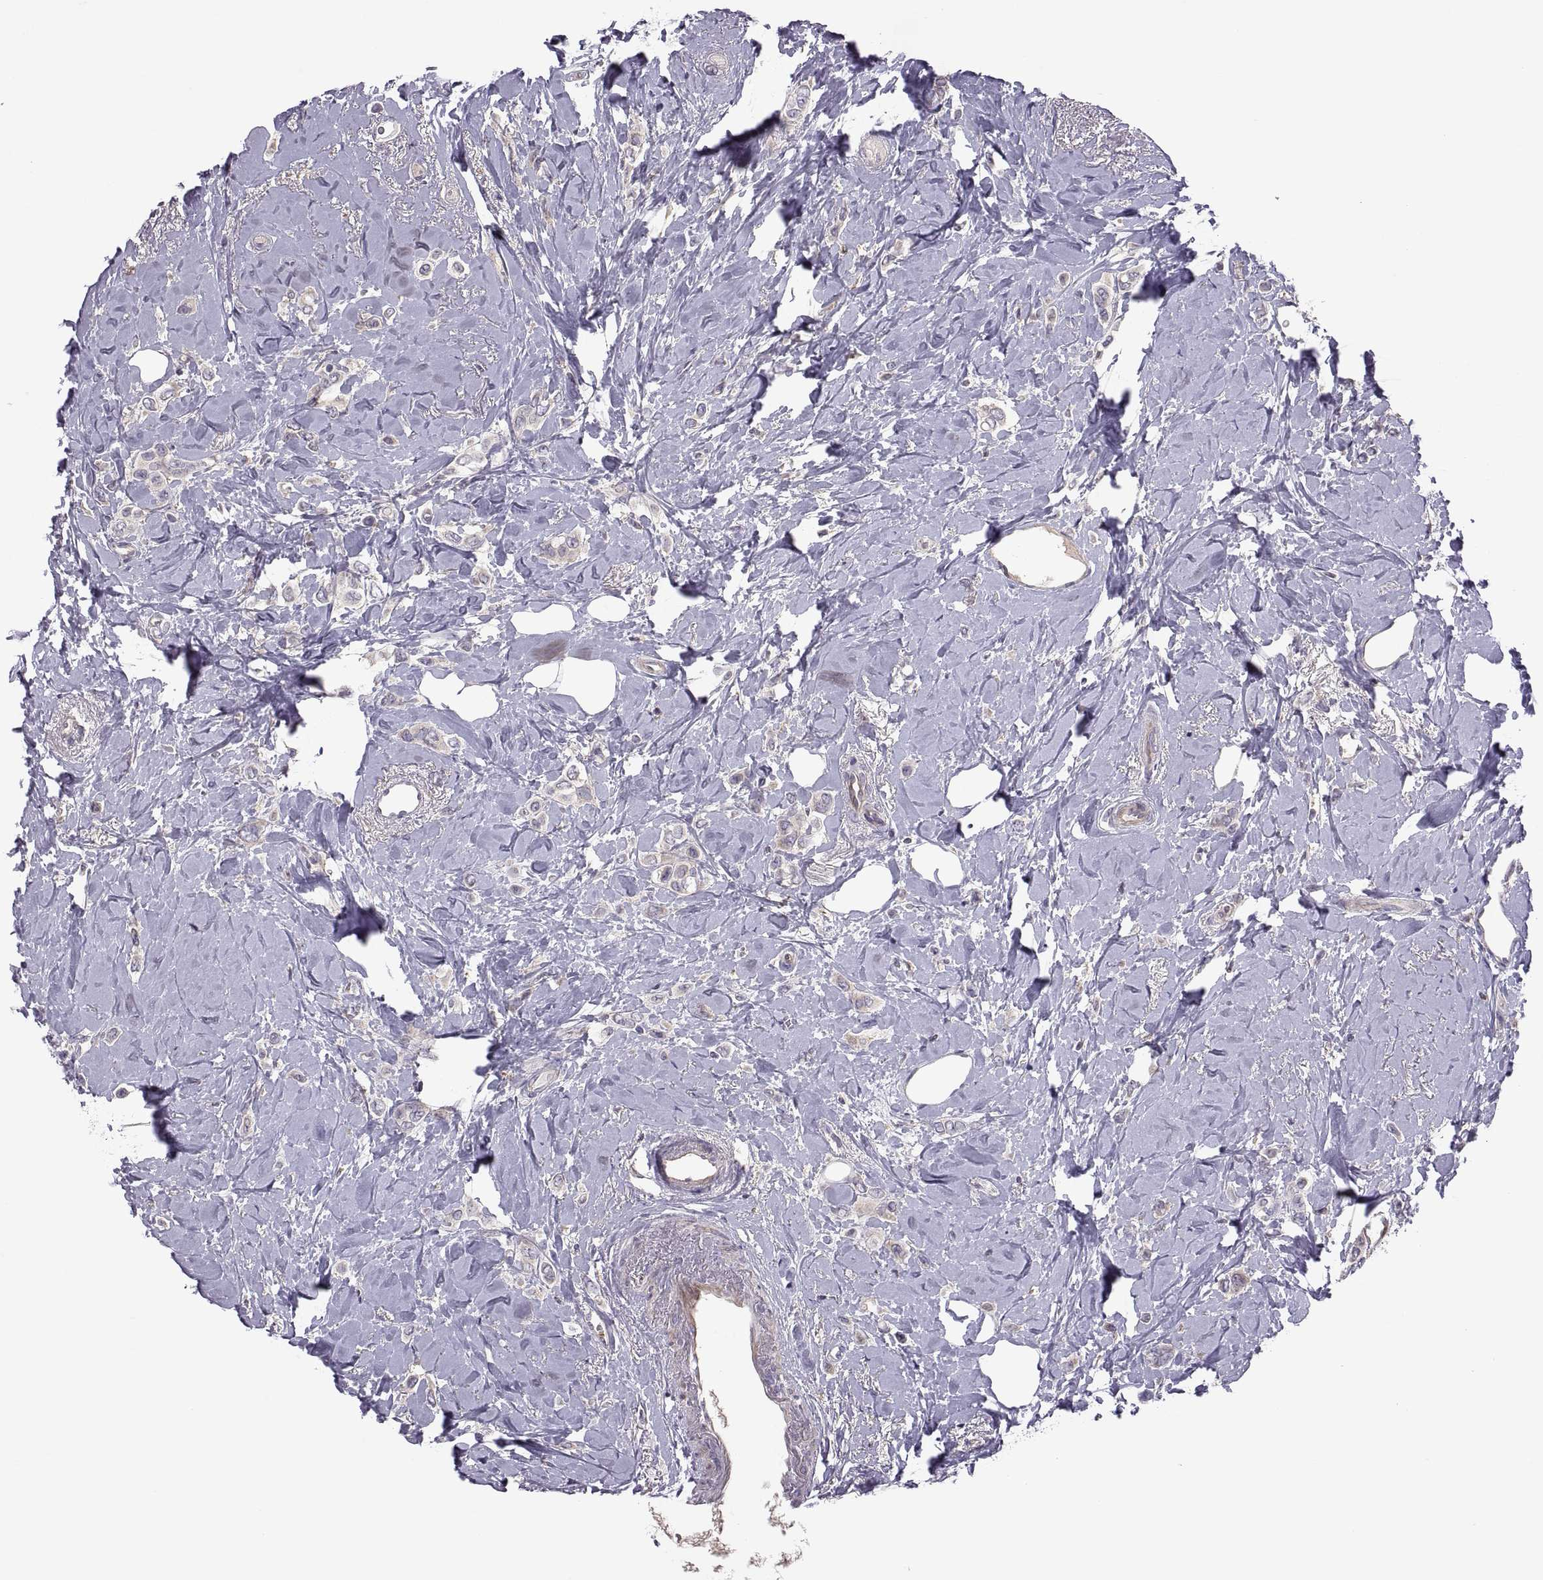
{"staining": {"intensity": "negative", "quantity": "none", "location": "none"}, "tissue": "breast cancer", "cell_type": "Tumor cells", "image_type": "cancer", "snomed": [{"axis": "morphology", "description": "Lobular carcinoma"}, {"axis": "topography", "description": "Breast"}], "caption": "Immunohistochemistry histopathology image of neoplastic tissue: human breast cancer stained with DAB shows no significant protein staining in tumor cells.", "gene": "SPATA32", "patient": {"sex": "female", "age": 66}}